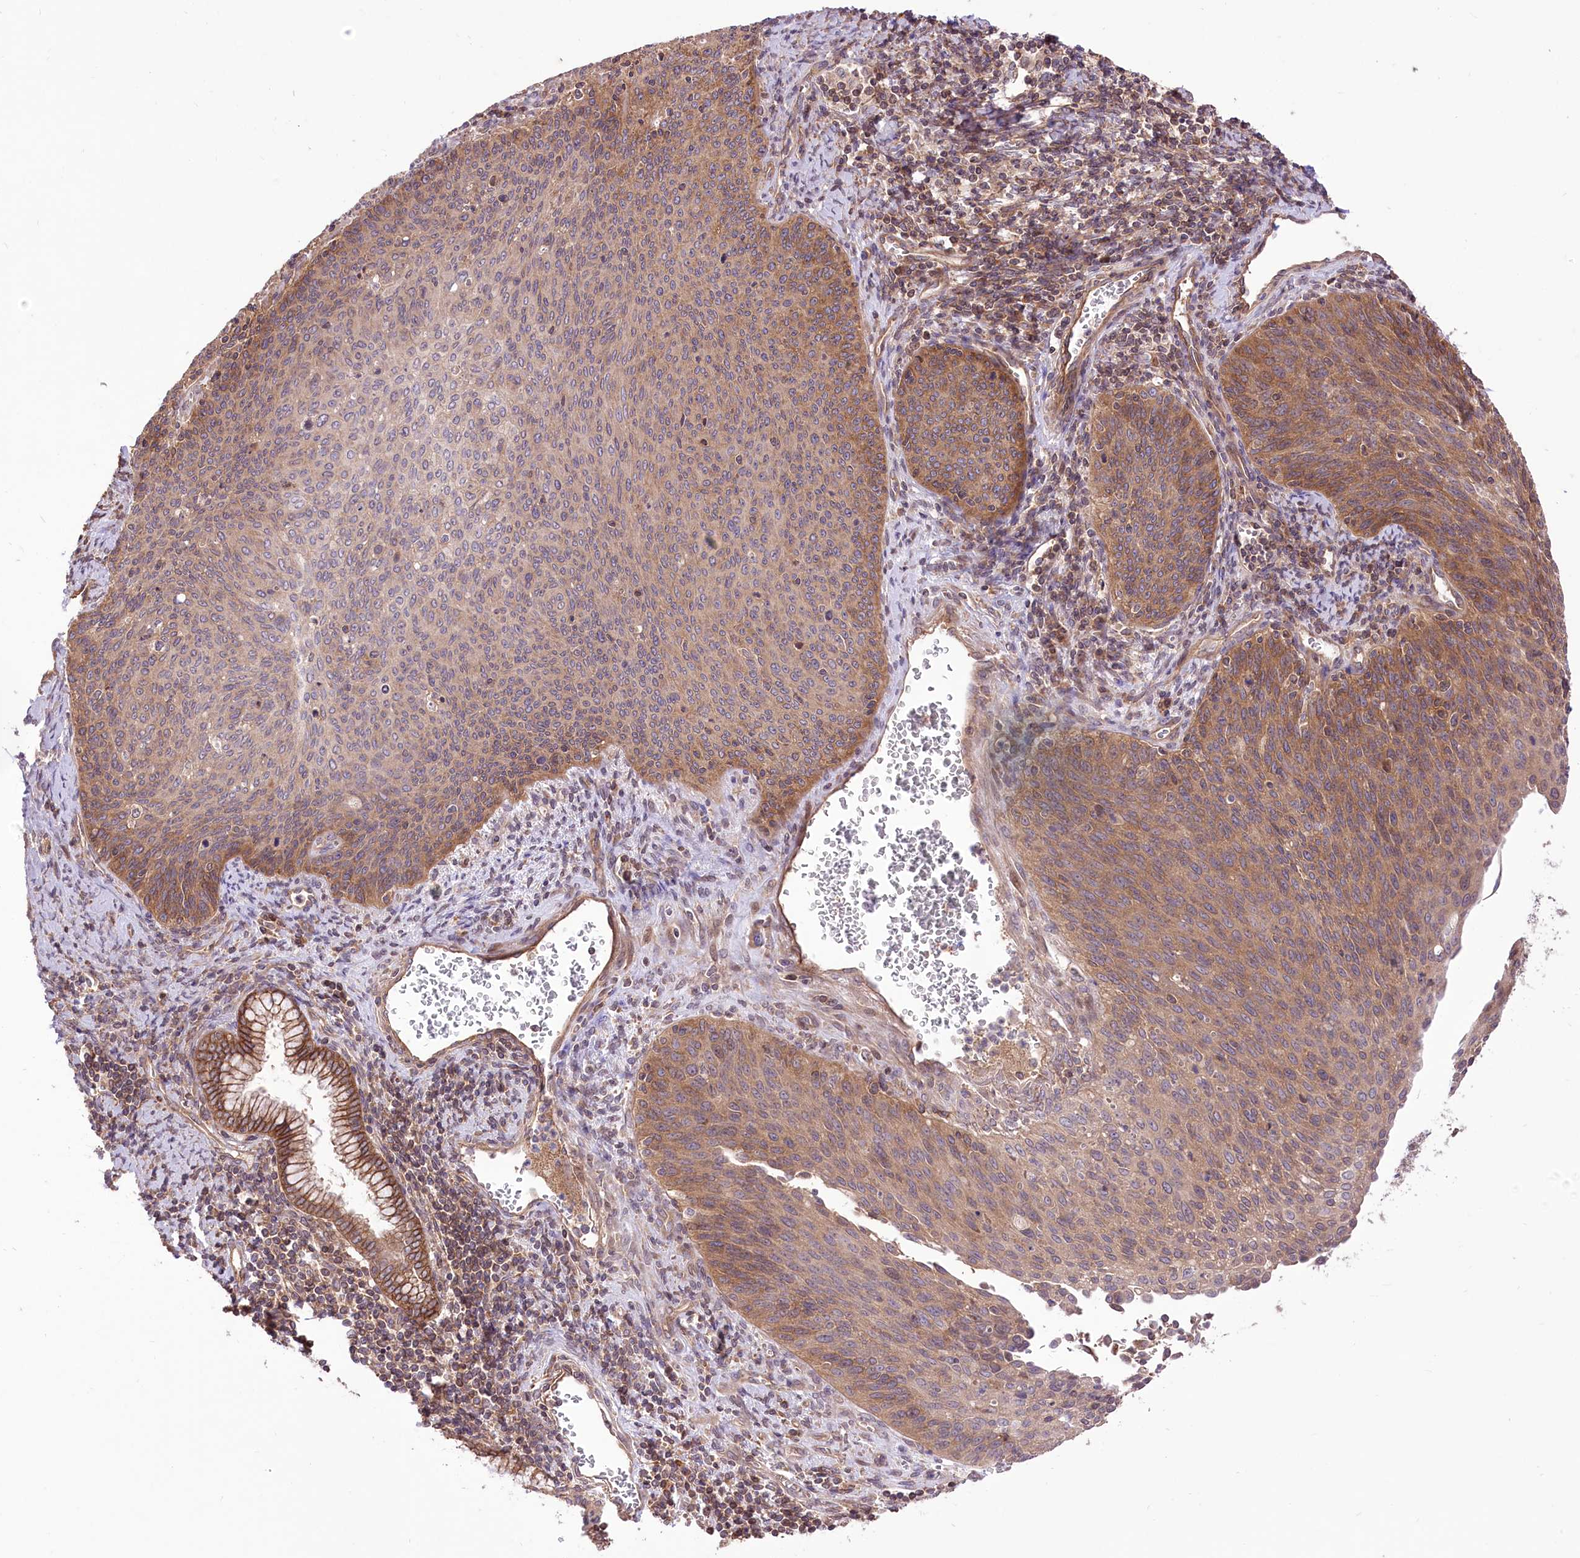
{"staining": {"intensity": "moderate", "quantity": "25%-75%", "location": "cytoplasmic/membranous"}, "tissue": "cervical cancer", "cell_type": "Tumor cells", "image_type": "cancer", "snomed": [{"axis": "morphology", "description": "Squamous cell carcinoma, NOS"}, {"axis": "topography", "description": "Cervix"}], "caption": "Protein analysis of cervical cancer tissue demonstrates moderate cytoplasmic/membranous positivity in approximately 25%-75% of tumor cells.", "gene": "XYLB", "patient": {"sex": "female", "age": 55}}